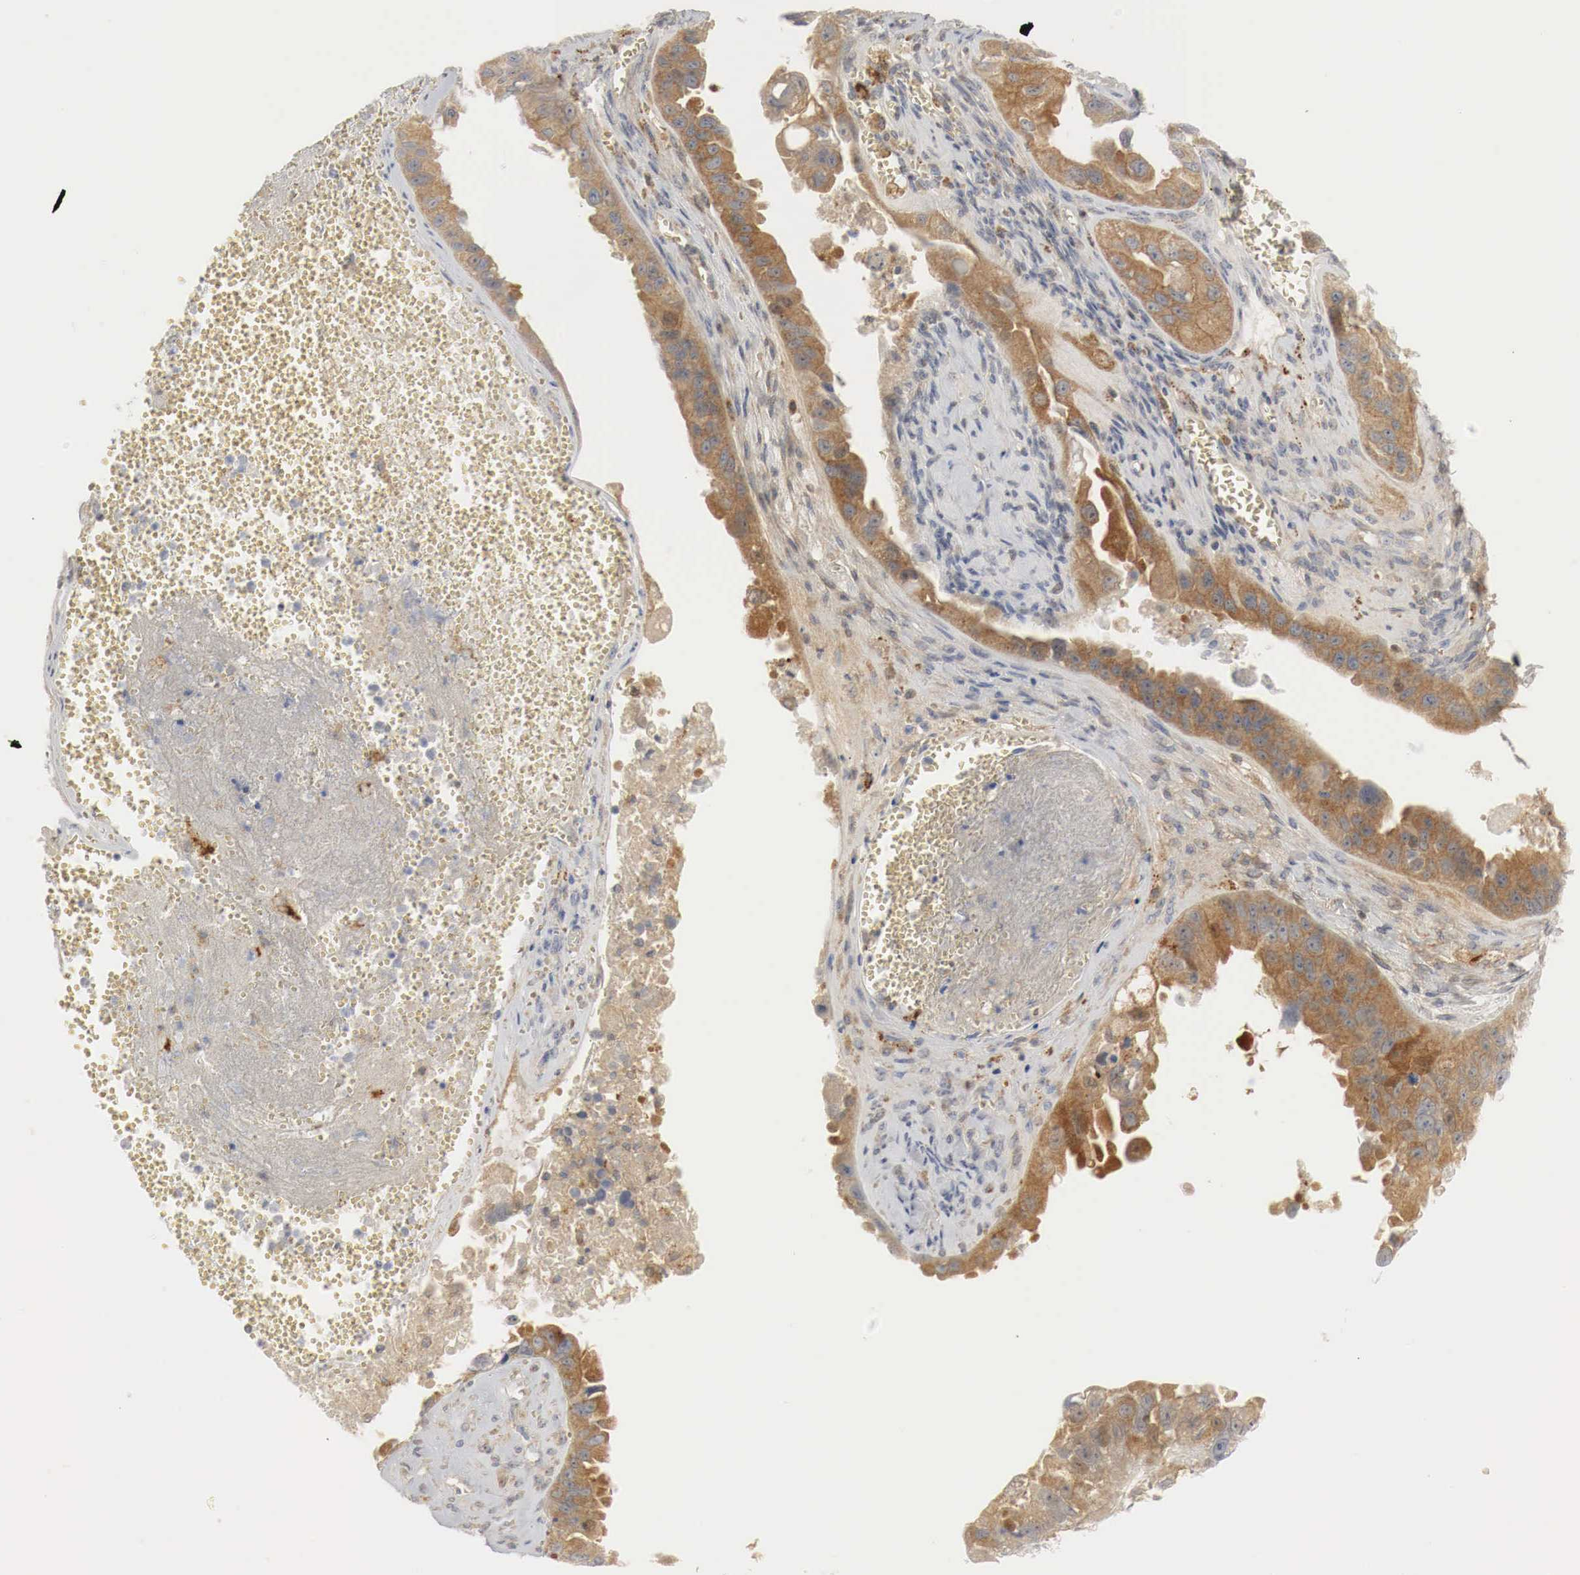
{"staining": {"intensity": "moderate", "quantity": "25%-75%", "location": "cytoplasmic/membranous,nuclear"}, "tissue": "ovarian cancer", "cell_type": "Tumor cells", "image_type": "cancer", "snomed": [{"axis": "morphology", "description": "Carcinoma, endometroid"}, {"axis": "topography", "description": "Ovary"}], "caption": "Immunohistochemistry (IHC) (DAB) staining of human ovarian endometroid carcinoma exhibits moderate cytoplasmic/membranous and nuclear protein expression in about 25%-75% of tumor cells.", "gene": "MYC", "patient": {"sex": "female", "age": 85}}